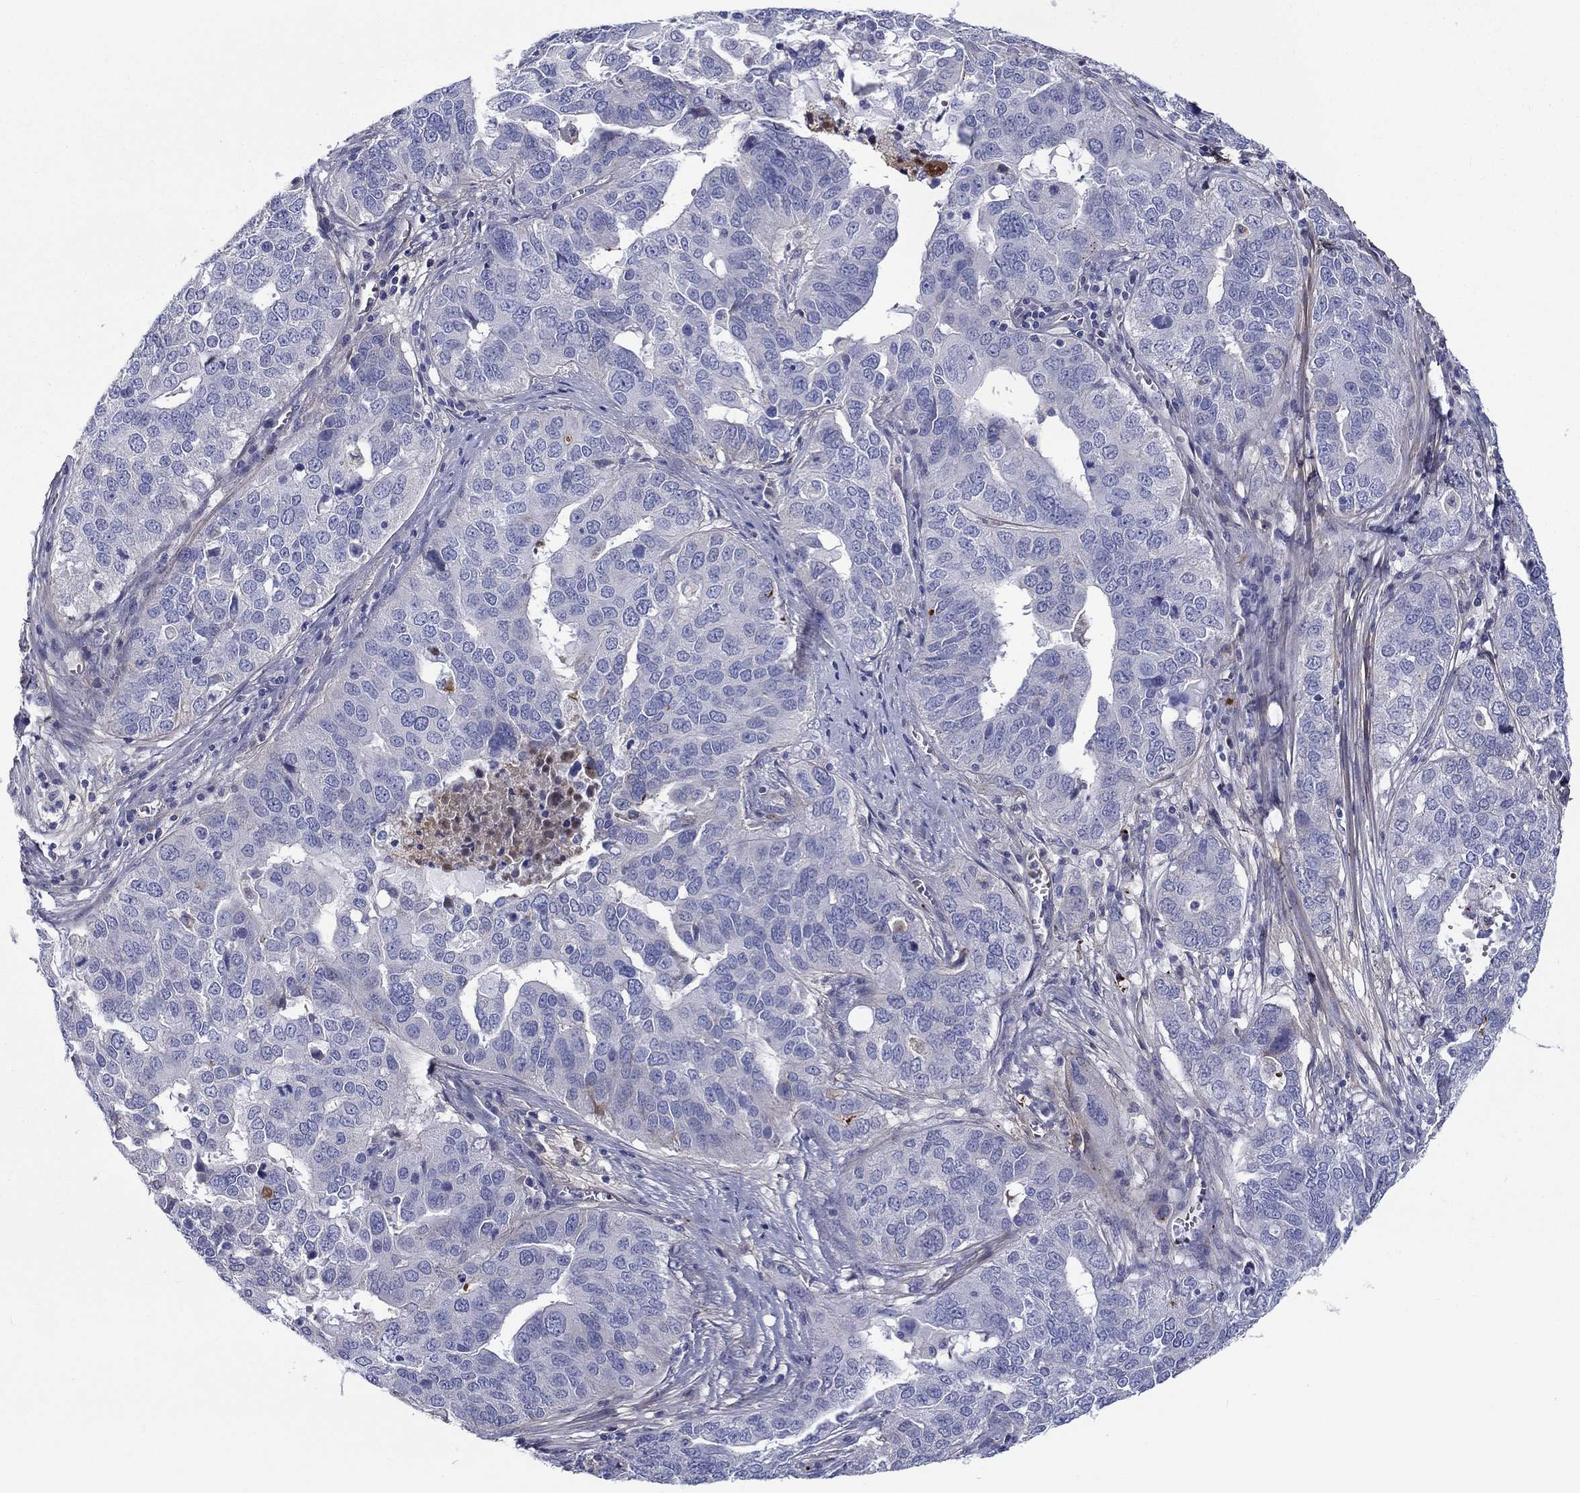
{"staining": {"intensity": "negative", "quantity": "none", "location": "none"}, "tissue": "ovarian cancer", "cell_type": "Tumor cells", "image_type": "cancer", "snomed": [{"axis": "morphology", "description": "Carcinoma, endometroid"}, {"axis": "topography", "description": "Soft tissue"}, {"axis": "topography", "description": "Ovary"}], "caption": "Photomicrograph shows no significant protein expression in tumor cells of ovarian endometroid carcinoma.", "gene": "TGFBI", "patient": {"sex": "female", "age": 52}}